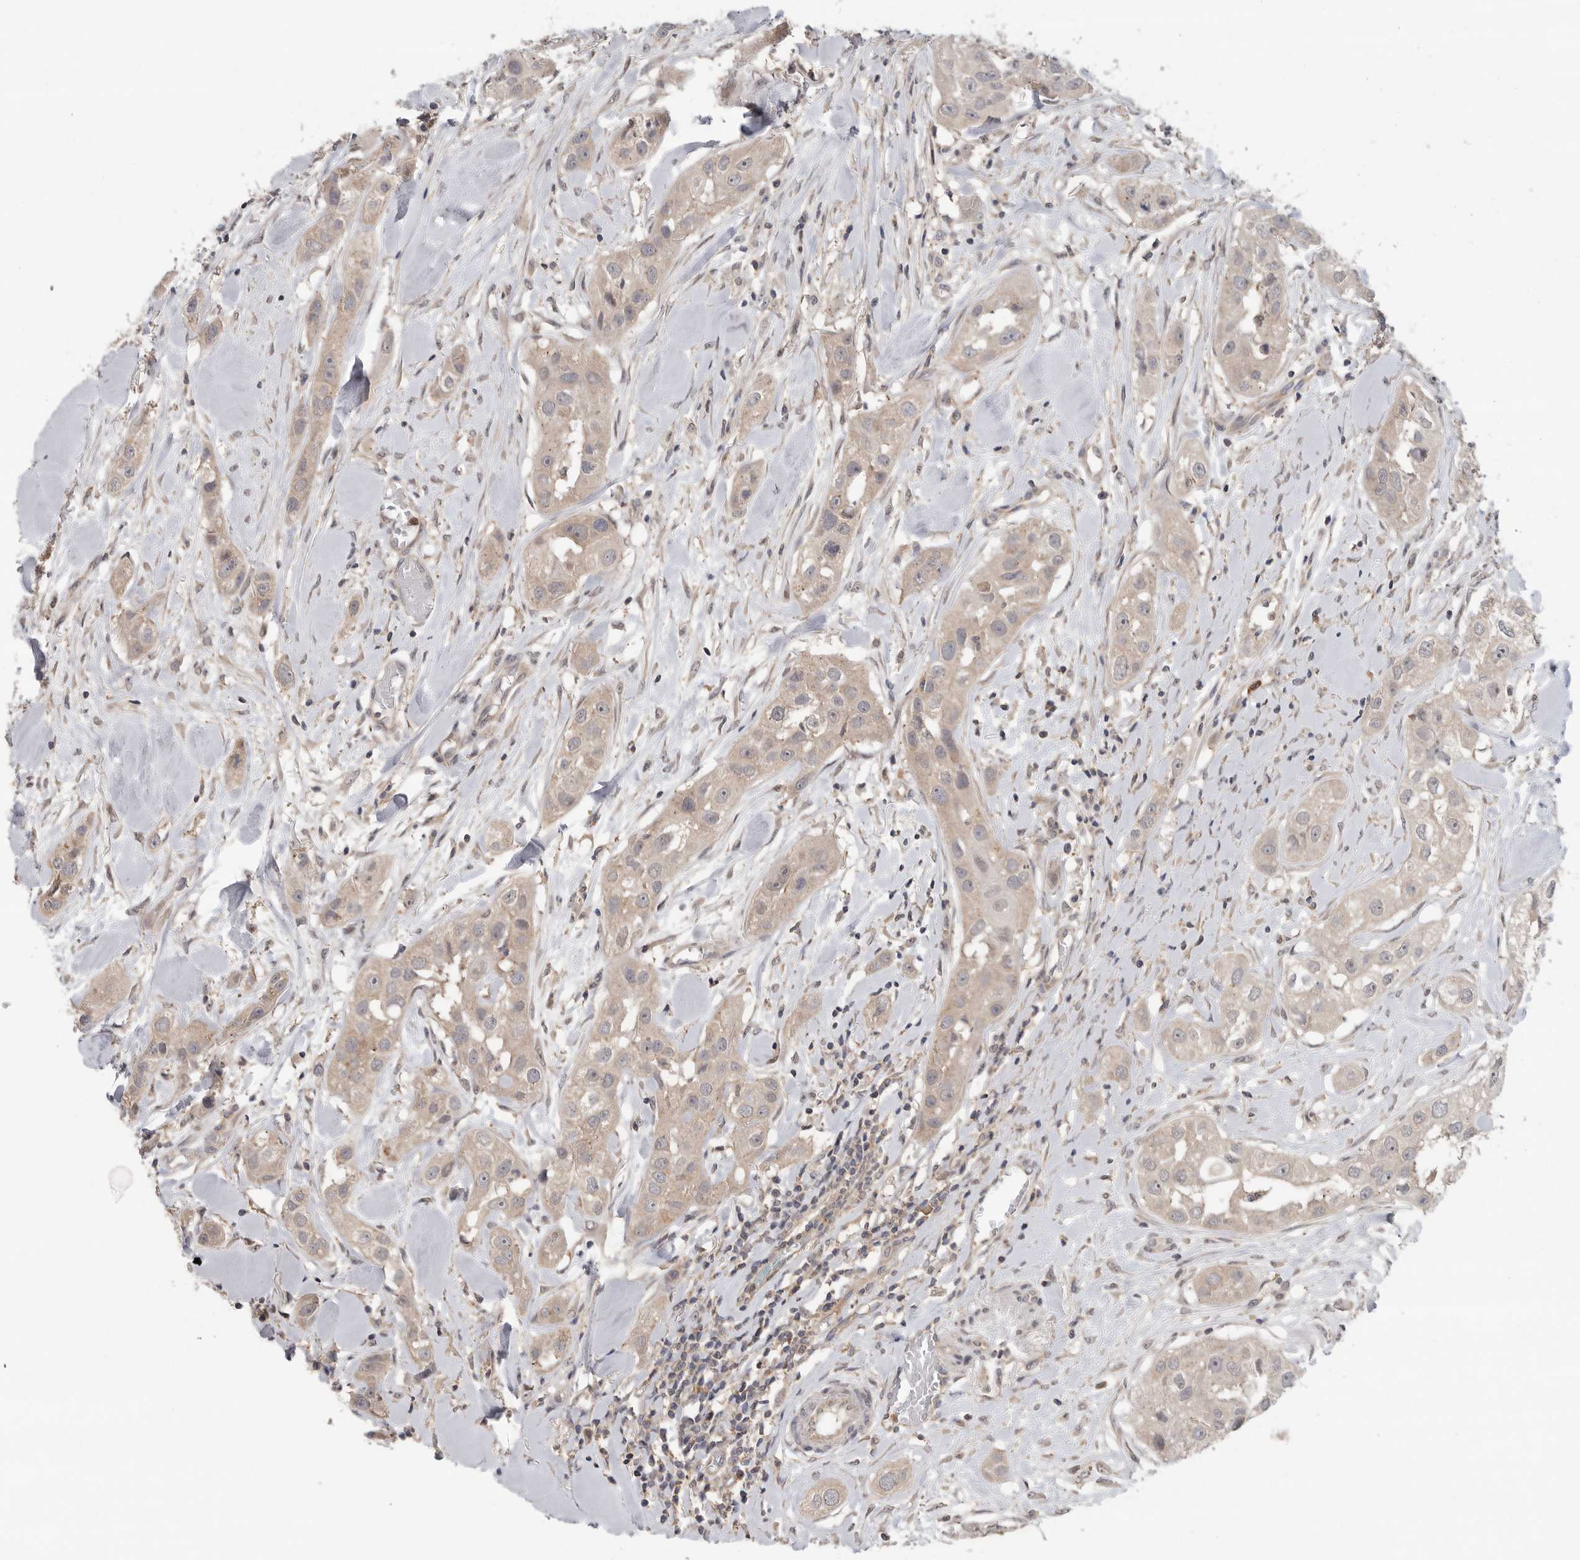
{"staining": {"intensity": "weak", "quantity": "<25%", "location": "cytoplasmic/membranous"}, "tissue": "head and neck cancer", "cell_type": "Tumor cells", "image_type": "cancer", "snomed": [{"axis": "morphology", "description": "Normal tissue, NOS"}, {"axis": "morphology", "description": "Squamous cell carcinoma, NOS"}, {"axis": "topography", "description": "Skeletal muscle"}, {"axis": "topography", "description": "Head-Neck"}], "caption": "Immunohistochemistry photomicrograph of neoplastic tissue: squamous cell carcinoma (head and neck) stained with DAB exhibits no significant protein positivity in tumor cells.", "gene": "KLK5", "patient": {"sex": "male", "age": 51}}